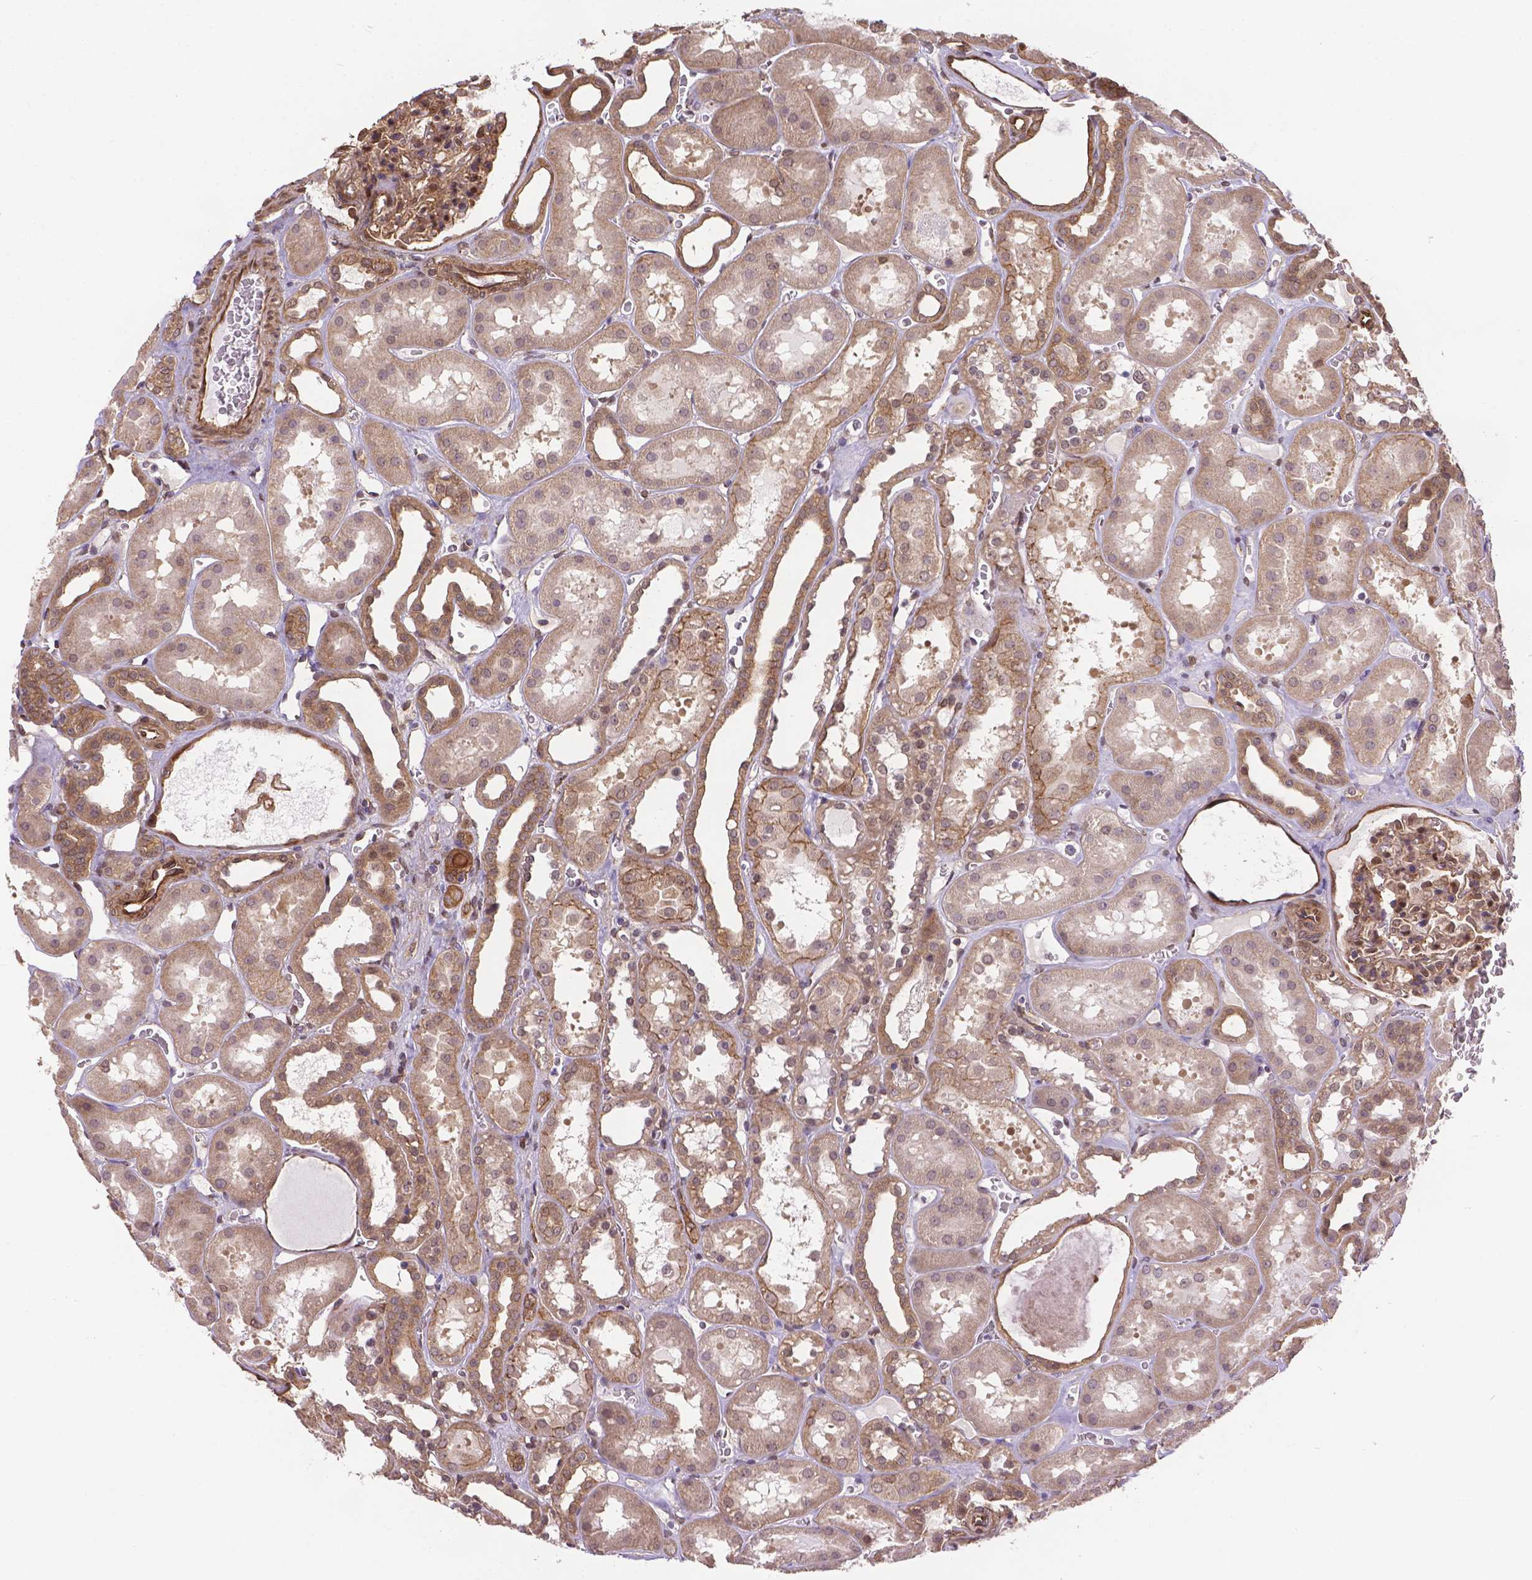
{"staining": {"intensity": "moderate", "quantity": ">75%", "location": "cytoplasmic/membranous,nuclear"}, "tissue": "kidney", "cell_type": "Cells in glomeruli", "image_type": "normal", "snomed": [{"axis": "morphology", "description": "Normal tissue, NOS"}, {"axis": "topography", "description": "Kidney"}], "caption": "Kidney stained with IHC displays moderate cytoplasmic/membranous,nuclear positivity in approximately >75% of cells in glomeruli.", "gene": "YAP1", "patient": {"sex": "female", "age": 41}}